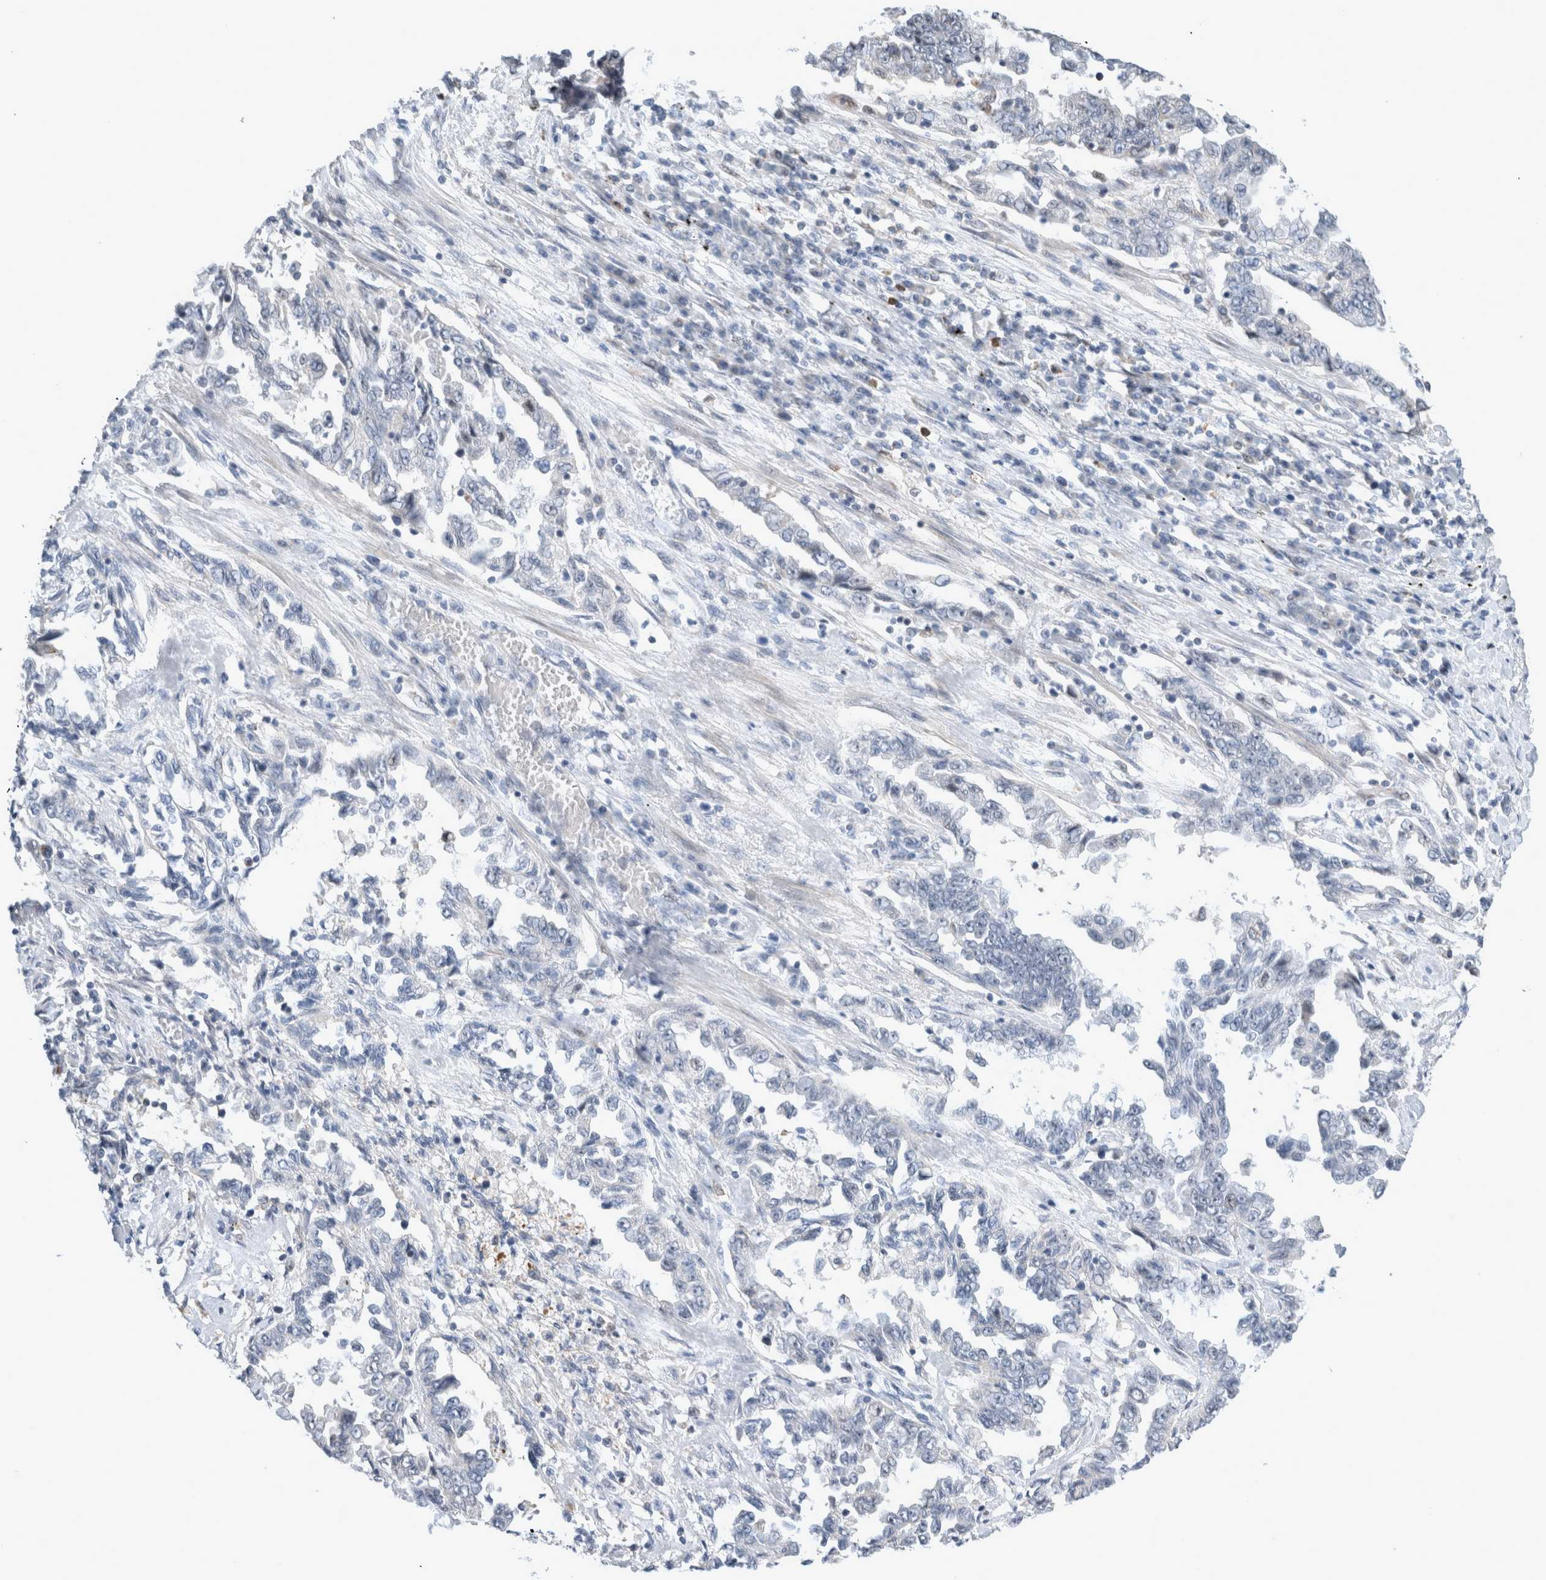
{"staining": {"intensity": "negative", "quantity": "none", "location": "none"}, "tissue": "lung cancer", "cell_type": "Tumor cells", "image_type": "cancer", "snomed": [{"axis": "morphology", "description": "Adenocarcinoma, NOS"}, {"axis": "topography", "description": "Lung"}], "caption": "Immunohistochemical staining of lung adenocarcinoma demonstrates no significant expression in tumor cells.", "gene": "AGMAT", "patient": {"sex": "female", "age": 51}}